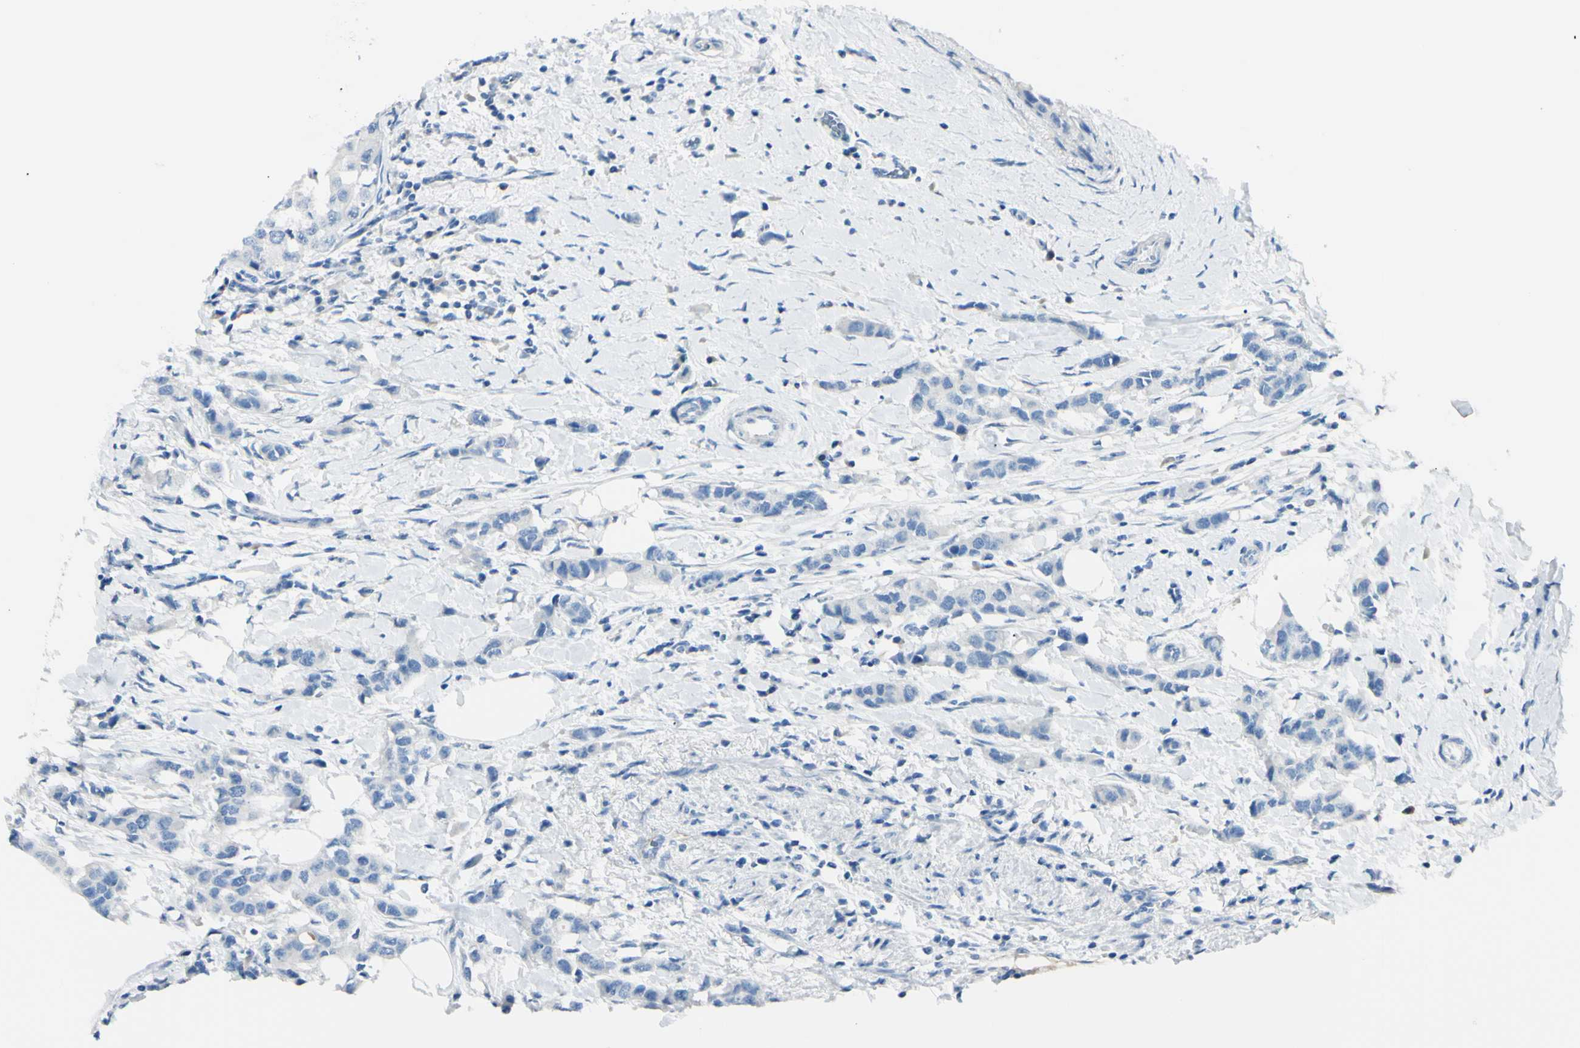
{"staining": {"intensity": "negative", "quantity": "none", "location": "none"}, "tissue": "breast cancer", "cell_type": "Tumor cells", "image_type": "cancer", "snomed": [{"axis": "morphology", "description": "Normal tissue, NOS"}, {"axis": "morphology", "description": "Duct carcinoma"}, {"axis": "topography", "description": "Breast"}], "caption": "High power microscopy image of an IHC histopathology image of intraductal carcinoma (breast), revealing no significant positivity in tumor cells.", "gene": "FOLH1", "patient": {"sex": "female", "age": 50}}